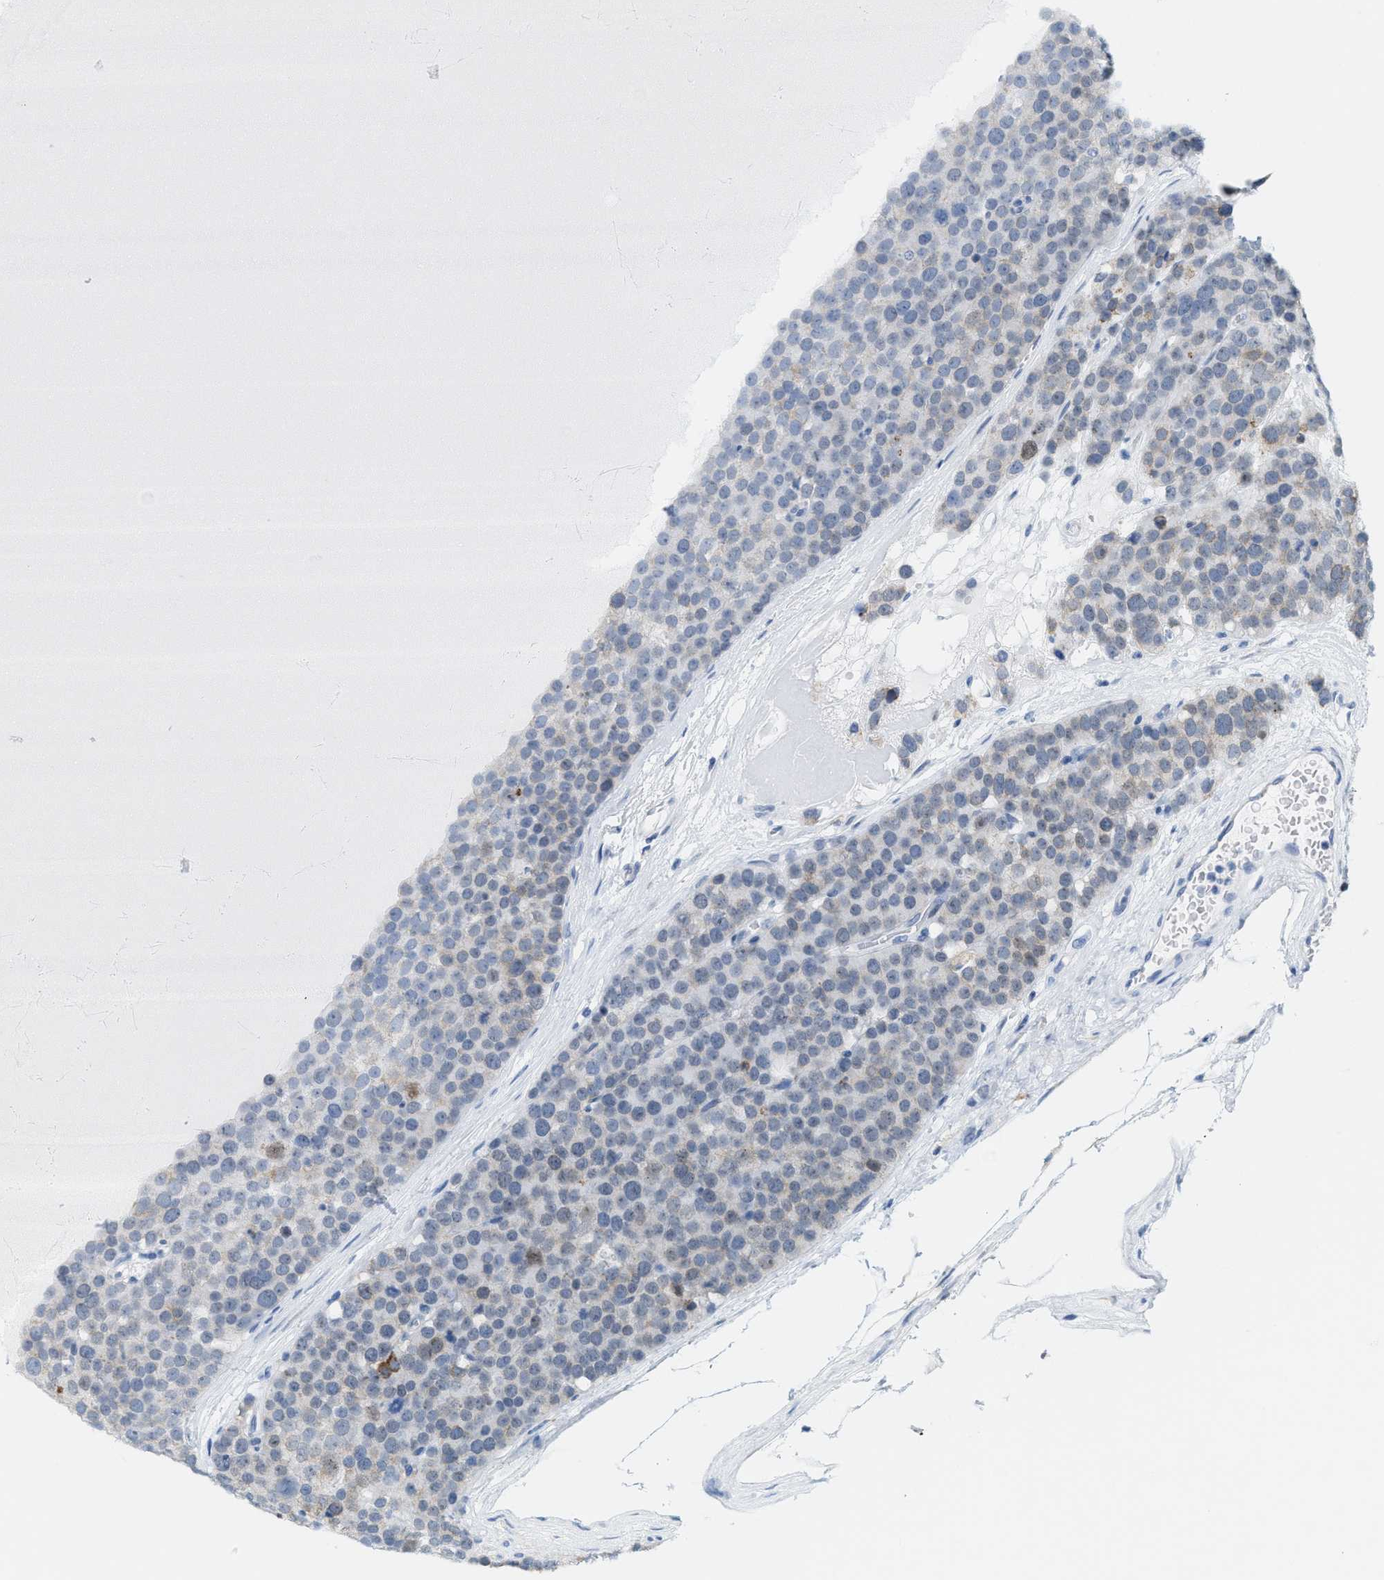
{"staining": {"intensity": "negative", "quantity": "none", "location": "none"}, "tissue": "testis cancer", "cell_type": "Tumor cells", "image_type": "cancer", "snomed": [{"axis": "morphology", "description": "Seminoma, NOS"}, {"axis": "topography", "description": "Testis"}], "caption": "DAB immunohistochemical staining of testis cancer (seminoma) demonstrates no significant staining in tumor cells. Brightfield microscopy of immunohistochemistry (IHC) stained with DAB (3,3'-diaminobenzidine) (brown) and hematoxylin (blue), captured at high magnification.", "gene": "KIFC3", "patient": {"sex": "male", "age": 71}}